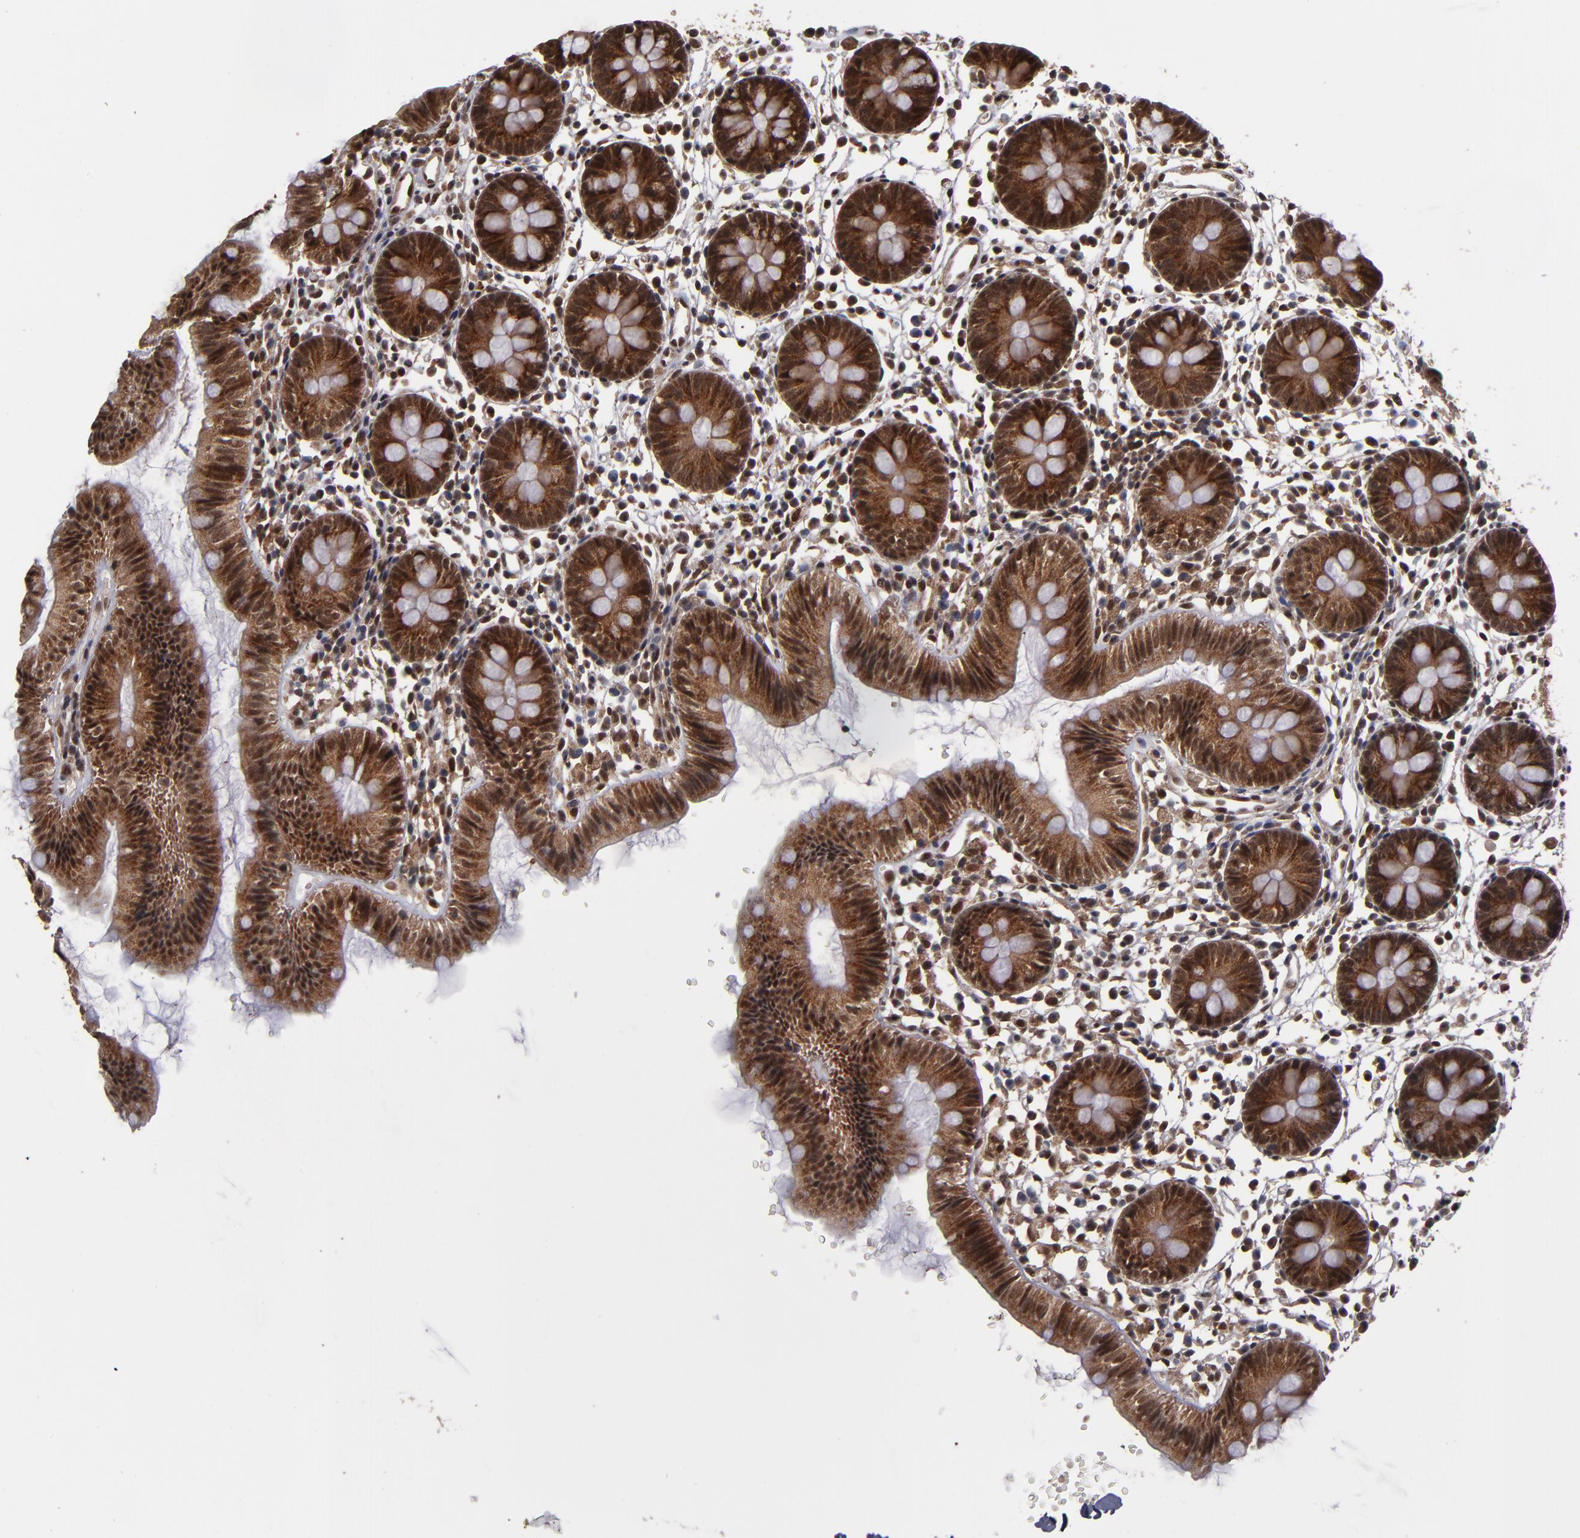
{"staining": {"intensity": "moderate", "quantity": ">75%", "location": "cytoplasmic/membranous,nuclear"}, "tissue": "colon", "cell_type": "Endothelial cells", "image_type": "normal", "snomed": [{"axis": "morphology", "description": "Normal tissue, NOS"}, {"axis": "topography", "description": "Colon"}], "caption": "Immunohistochemical staining of unremarkable colon displays >75% levels of moderate cytoplasmic/membranous,nuclear protein positivity in approximately >75% of endothelial cells. (brown staining indicates protein expression, while blue staining denotes nuclei).", "gene": "CUL5", "patient": {"sex": "male", "age": 14}}